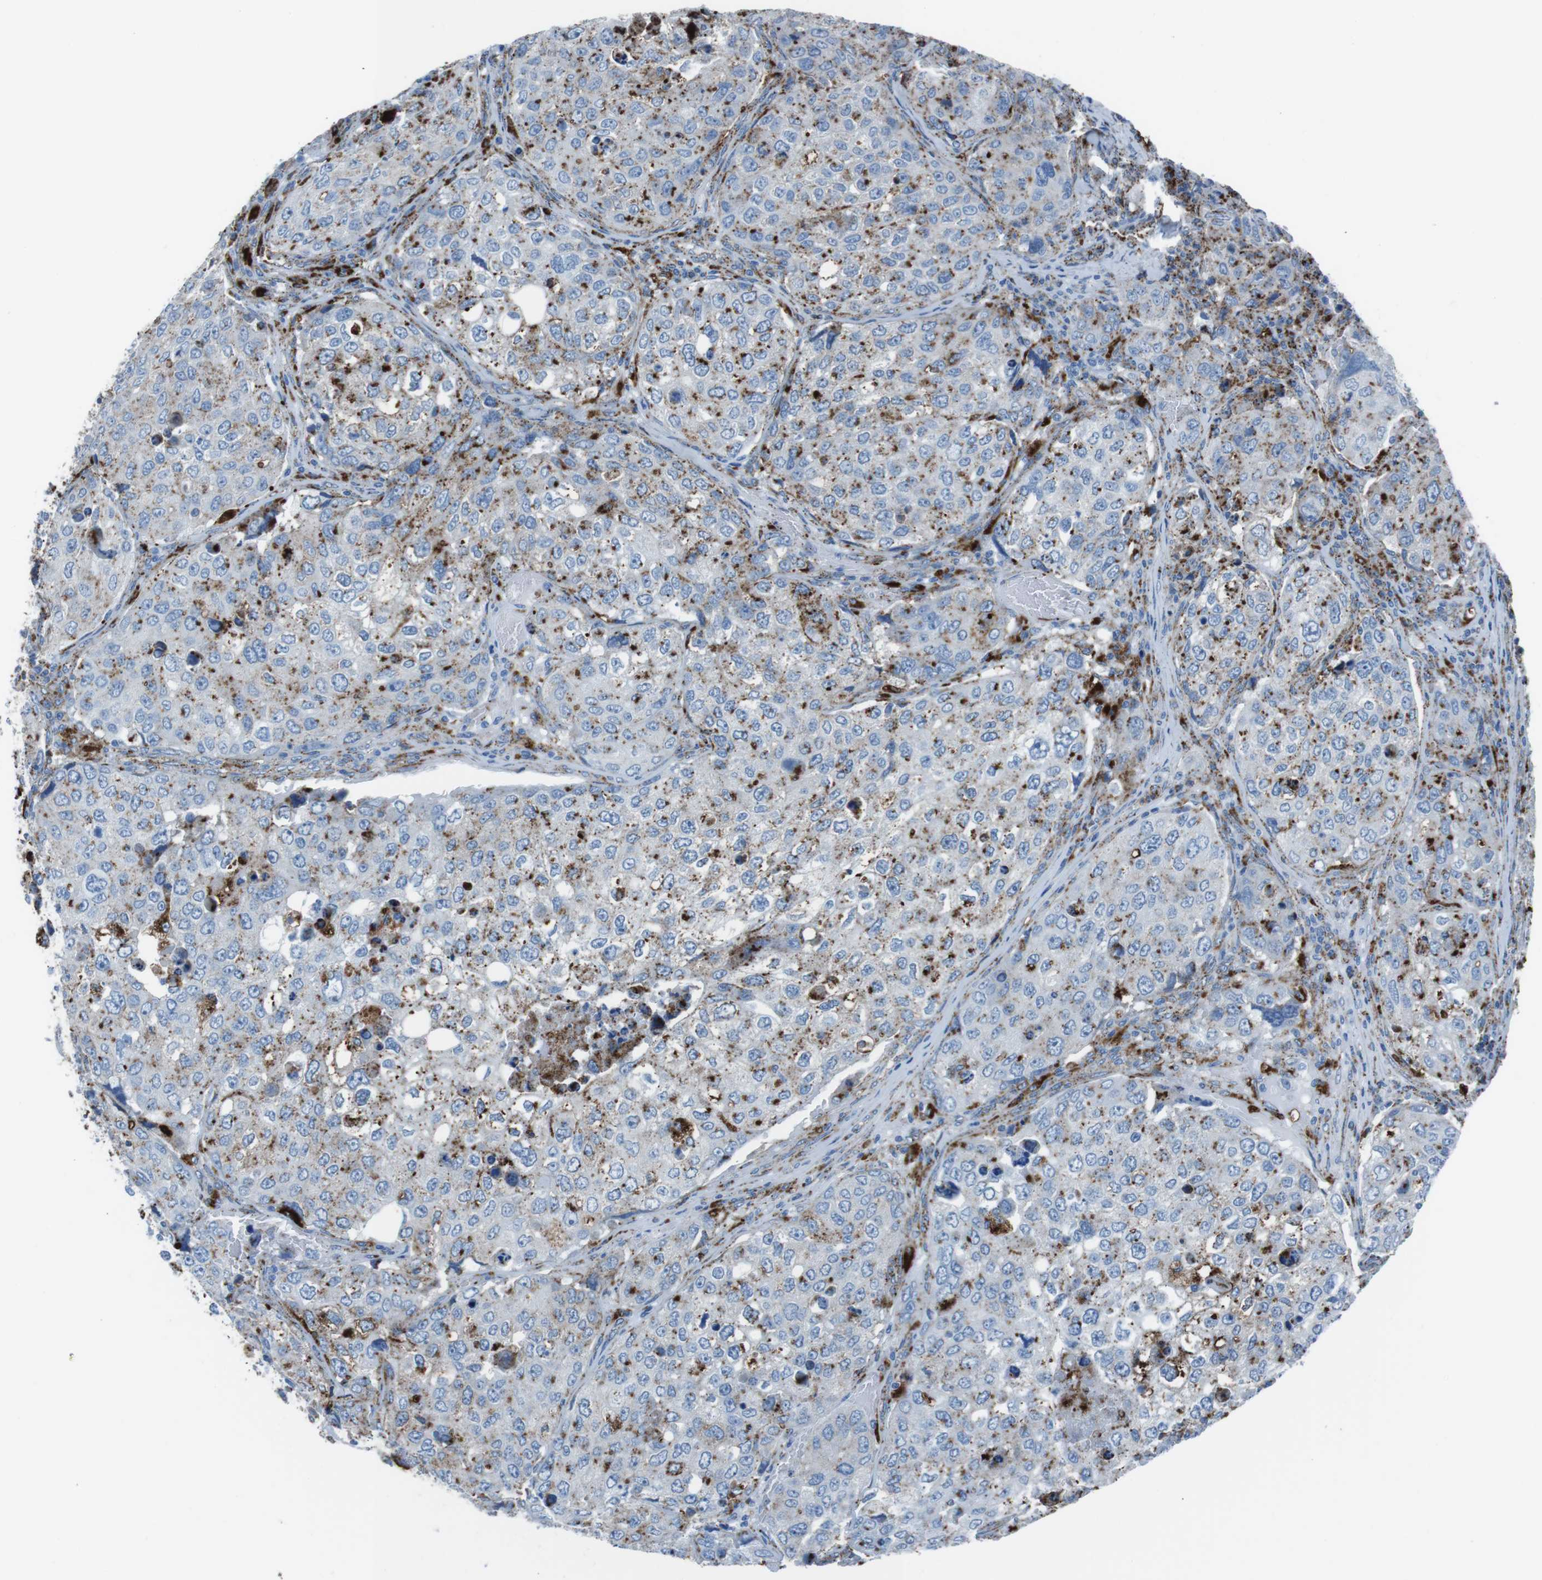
{"staining": {"intensity": "moderate", "quantity": "25%-75%", "location": "cytoplasmic/membranous"}, "tissue": "urothelial cancer", "cell_type": "Tumor cells", "image_type": "cancer", "snomed": [{"axis": "morphology", "description": "Urothelial carcinoma, High grade"}, {"axis": "topography", "description": "Lymph node"}, {"axis": "topography", "description": "Urinary bladder"}], "caption": "DAB (3,3'-diaminobenzidine) immunohistochemical staining of human urothelial cancer exhibits moderate cytoplasmic/membranous protein expression in about 25%-75% of tumor cells.", "gene": "SCARB2", "patient": {"sex": "male", "age": 51}}